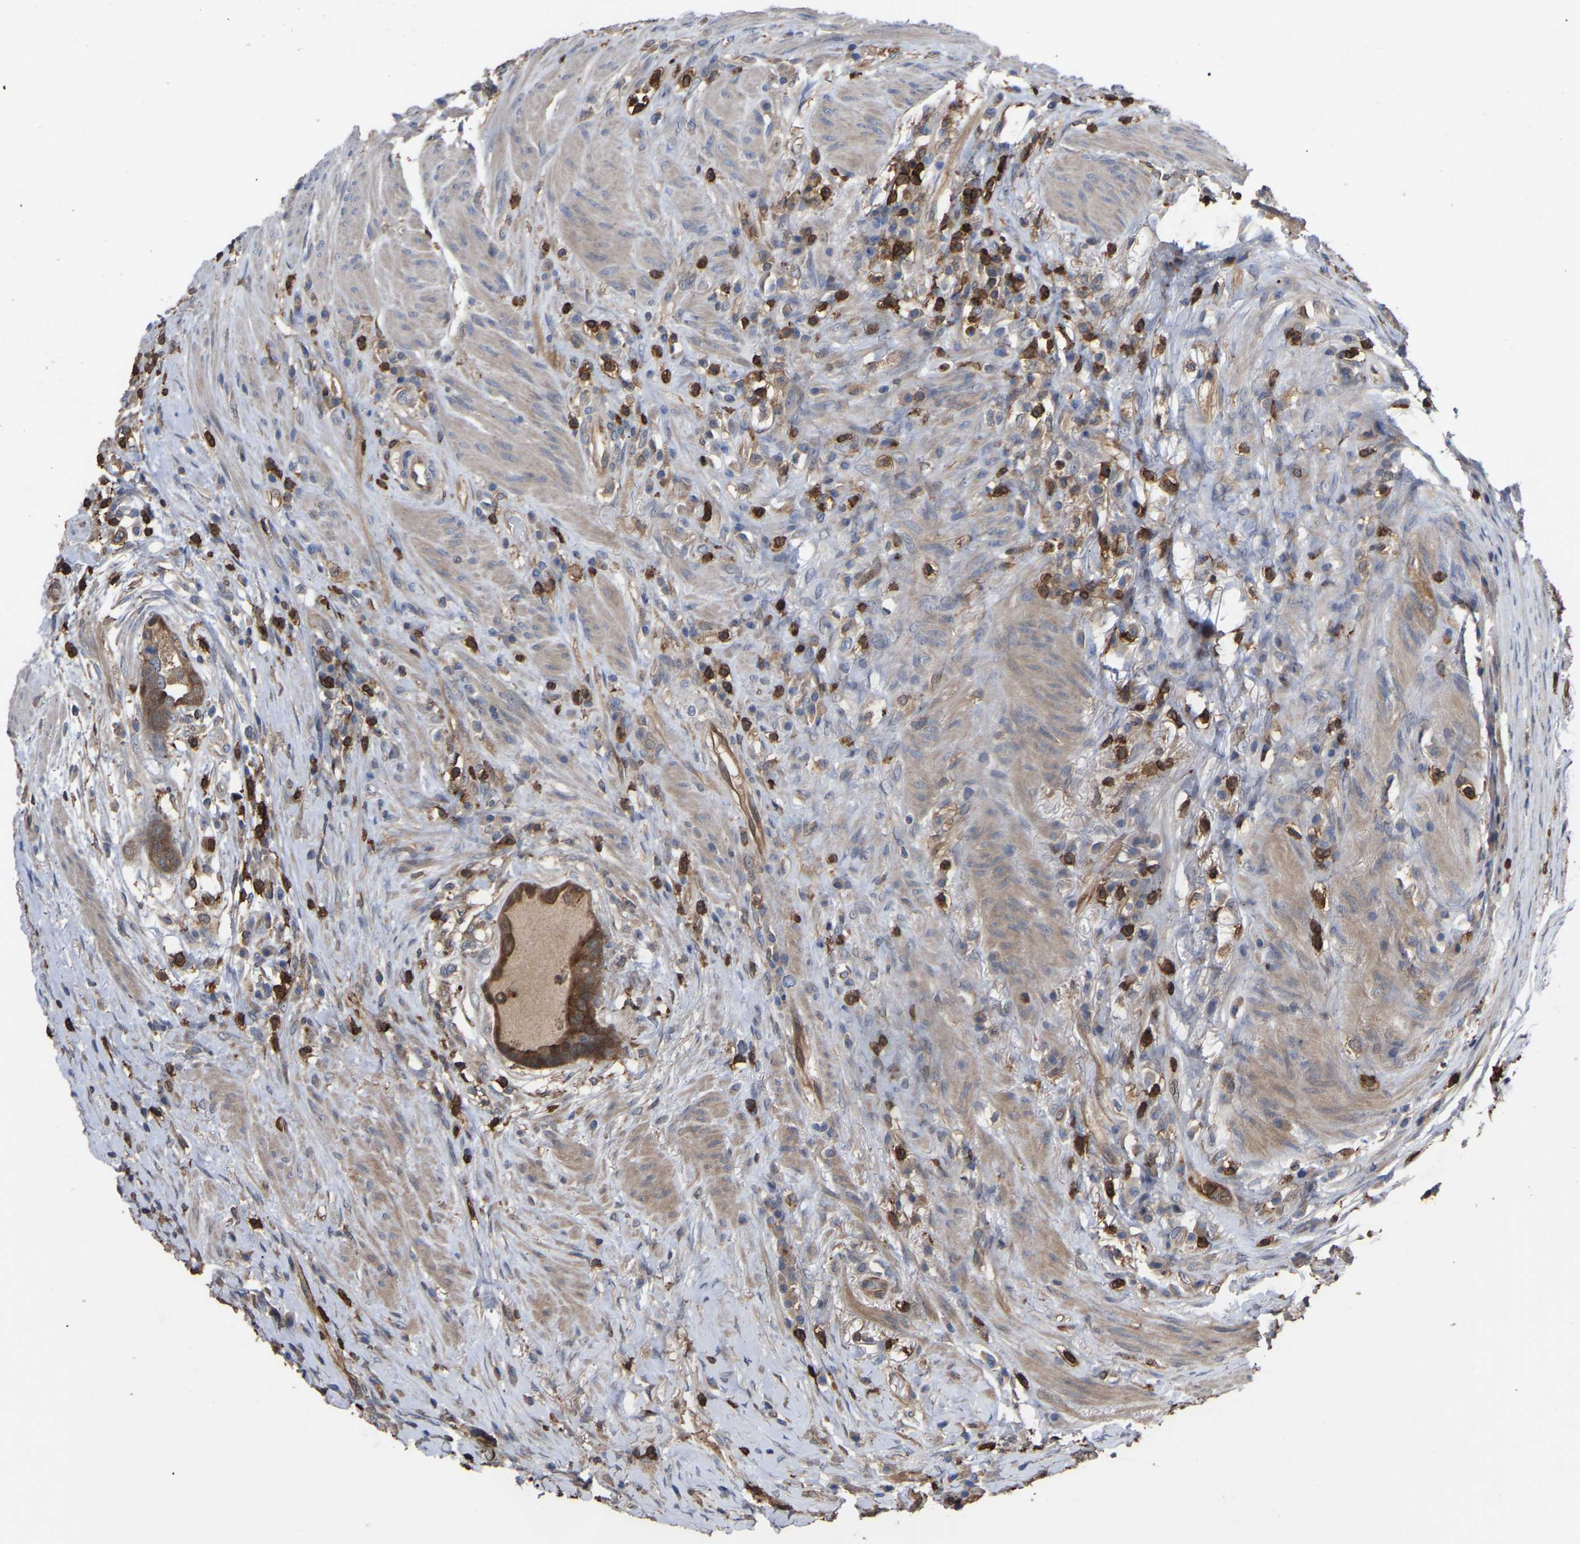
{"staining": {"intensity": "moderate", "quantity": ">75%", "location": "cytoplasmic/membranous"}, "tissue": "colorectal cancer", "cell_type": "Tumor cells", "image_type": "cancer", "snomed": [{"axis": "morphology", "description": "Adenocarcinoma, NOS"}, {"axis": "topography", "description": "Rectum"}], "caption": "Moderate cytoplasmic/membranous staining for a protein is appreciated in approximately >75% of tumor cells of colorectal cancer using immunohistochemistry (IHC).", "gene": "CIT", "patient": {"sex": "female", "age": 89}}